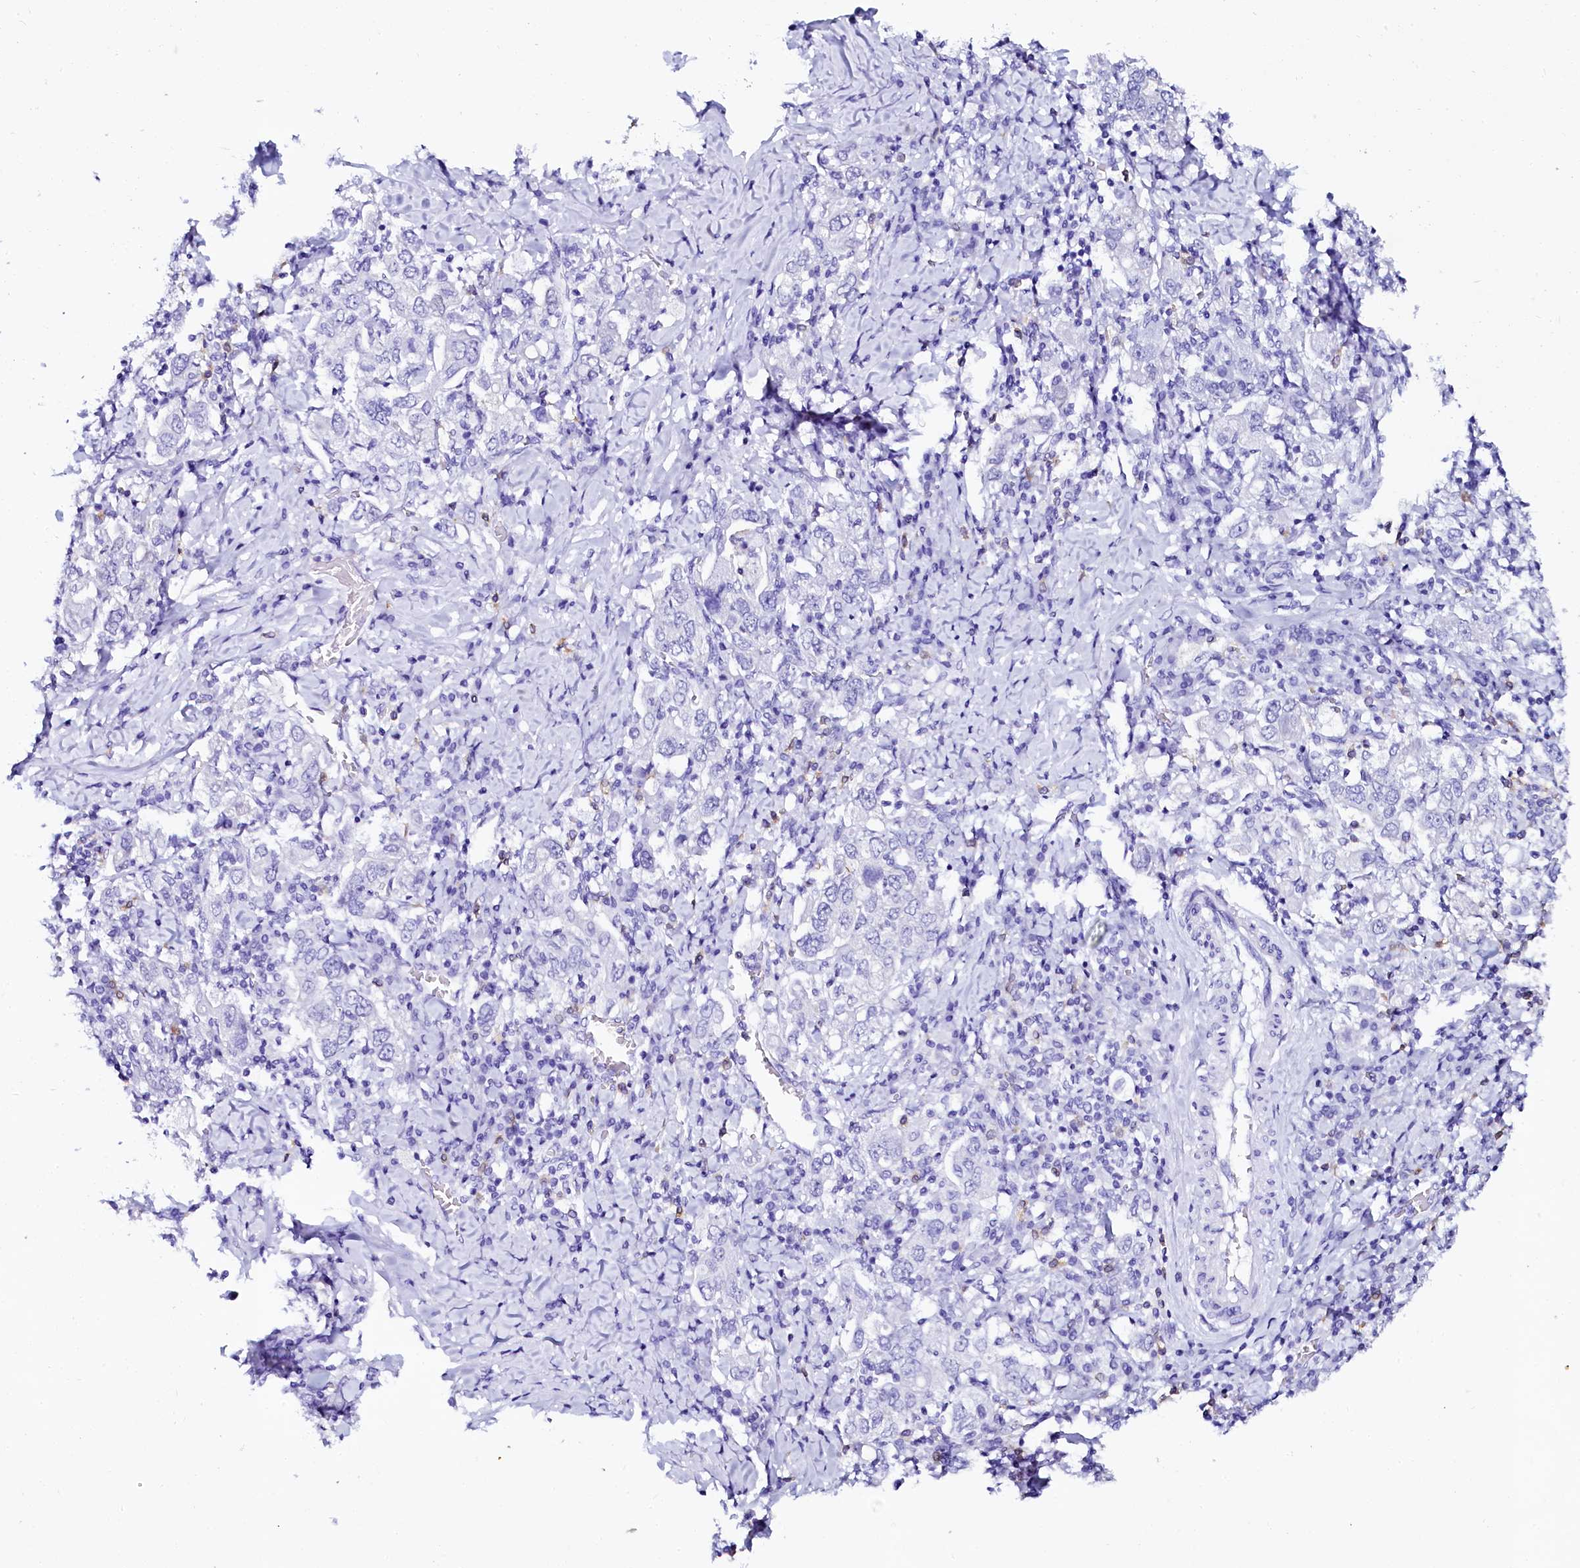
{"staining": {"intensity": "negative", "quantity": "none", "location": "none"}, "tissue": "stomach cancer", "cell_type": "Tumor cells", "image_type": "cancer", "snomed": [{"axis": "morphology", "description": "Adenocarcinoma, NOS"}, {"axis": "topography", "description": "Stomach, upper"}], "caption": "DAB immunohistochemical staining of adenocarcinoma (stomach) displays no significant staining in tumor cells.", "gene": "SORD", "patient": {"sex": "male", "age": 62}}